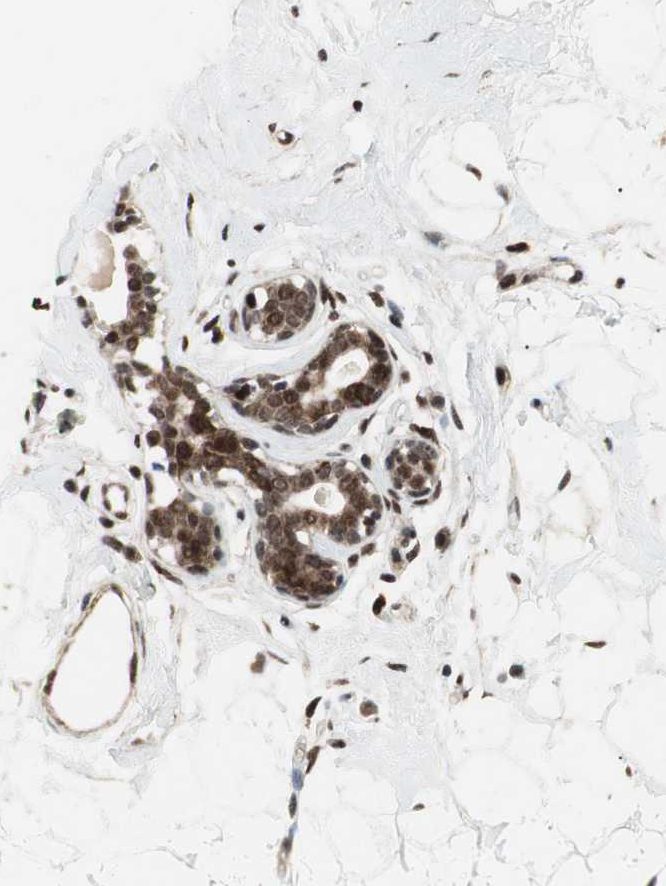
{"staining": {"intensity": "moderate", "quantity": "25%-75%", "location": "nuclear"}, "tissue": "breast", "cell_type": "Adipocytes", "image_type": "normal", "snomed": [{"axis": "morphology", "description": "Normal tissue, NOS"}, {"axis": "topography", "description": "Breast"}], "caption": "Immunohistochemistry micrograph of benign breast stained for a protein (brown), which exhibits medium levels of moderate nuclear expression in about 25%-75% of adipocytes.", "gene": "TCF12", "patient": {"sex": "female", "age": 23}}